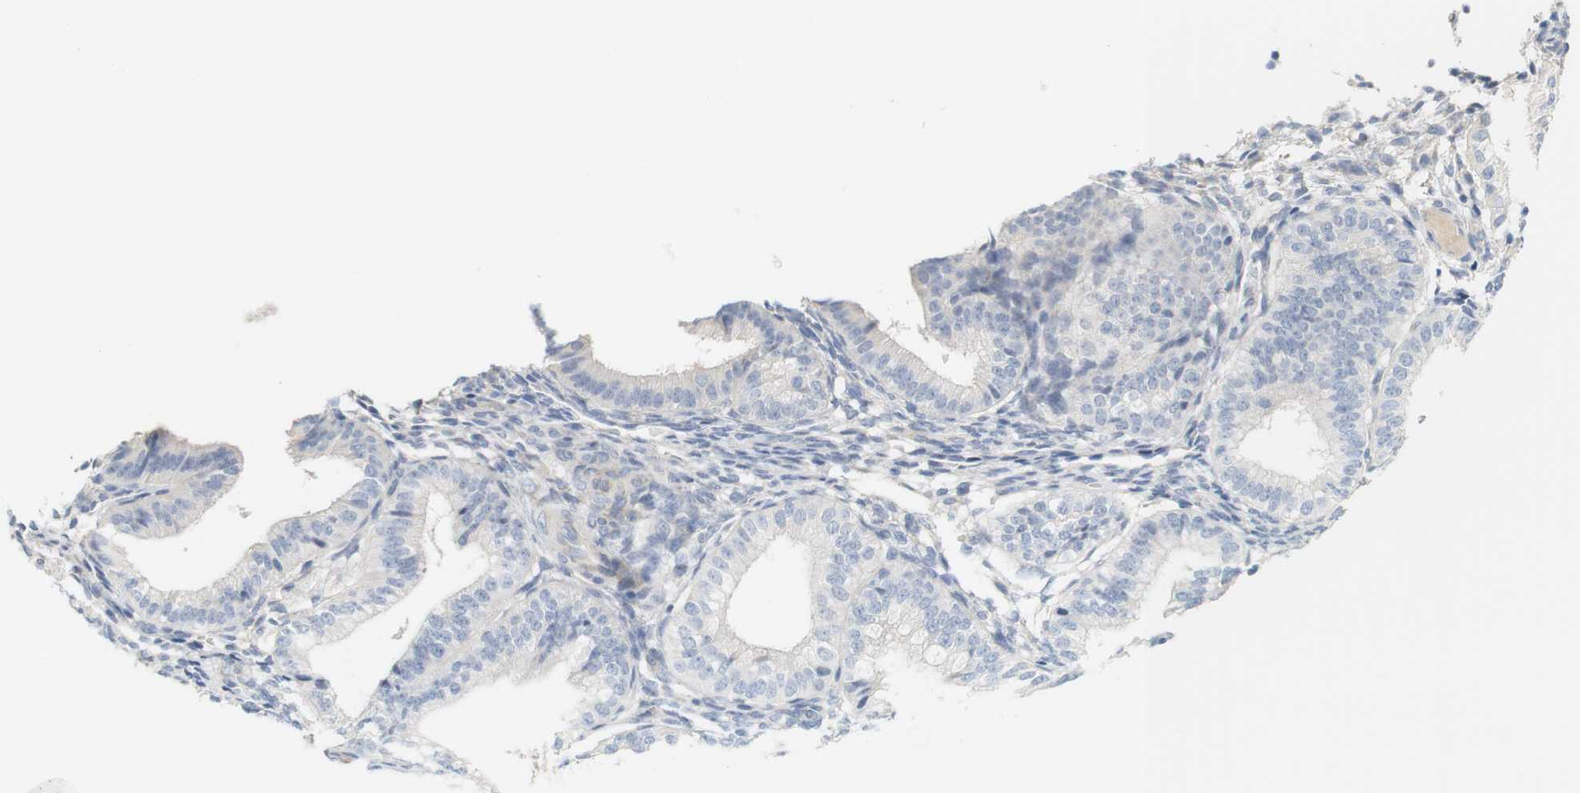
{"staining": {"intensity": "negative", "quantity": "none", "location": "none"}, "tissue": "endometrium", "cell_type": "Cells in endometrial stroma", "image_type": "normal", "snomed": [{"axis": "morphology", "description": "Normal tissue, NOS"}, {"axis": "topography", "description": "Endometrium"}], "caption": "The photomicrograph shows no significant staining in cells in endometrial stroma of endometrium. (IHC, brightfield microscopy, high magnification).", "gene": "RGS9", "patient": {"sex": "female", "age": 39}}